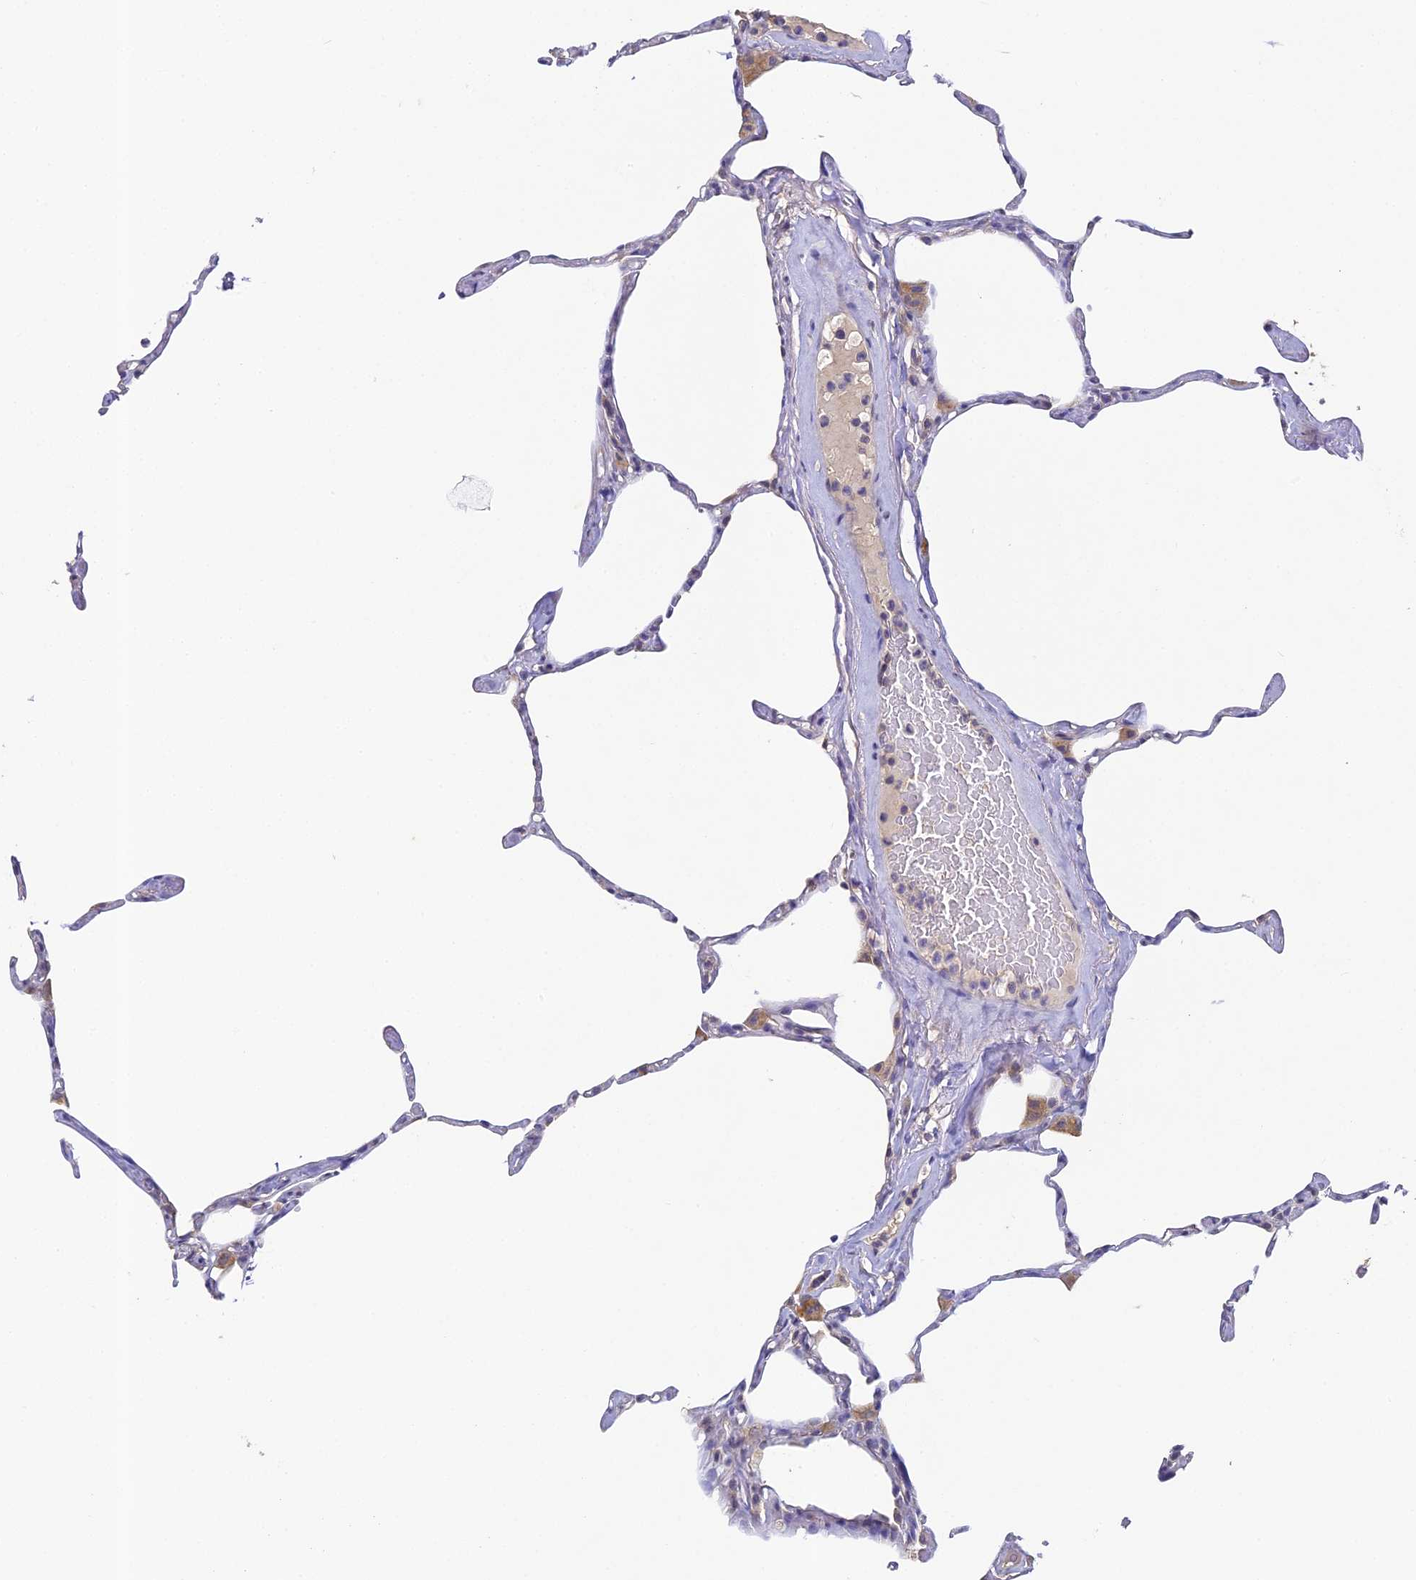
{"staining": {"intensity": "negative", "quantity": "none", "location": "none"}, "tissue": "lung", "cell_type": "Alveolar cells", "image_type": "normal", "snomed": [{"axis": "morphology", "description": "Normal tissue, NOS"}, {"axis": "topography", "description": "Lung"}], "caption": "This is a image of IHC staining of normal lung, which shows no expression in alveolar cells.", "gene": "YAE1", "patient": {"sex": "male", "age": 65}}